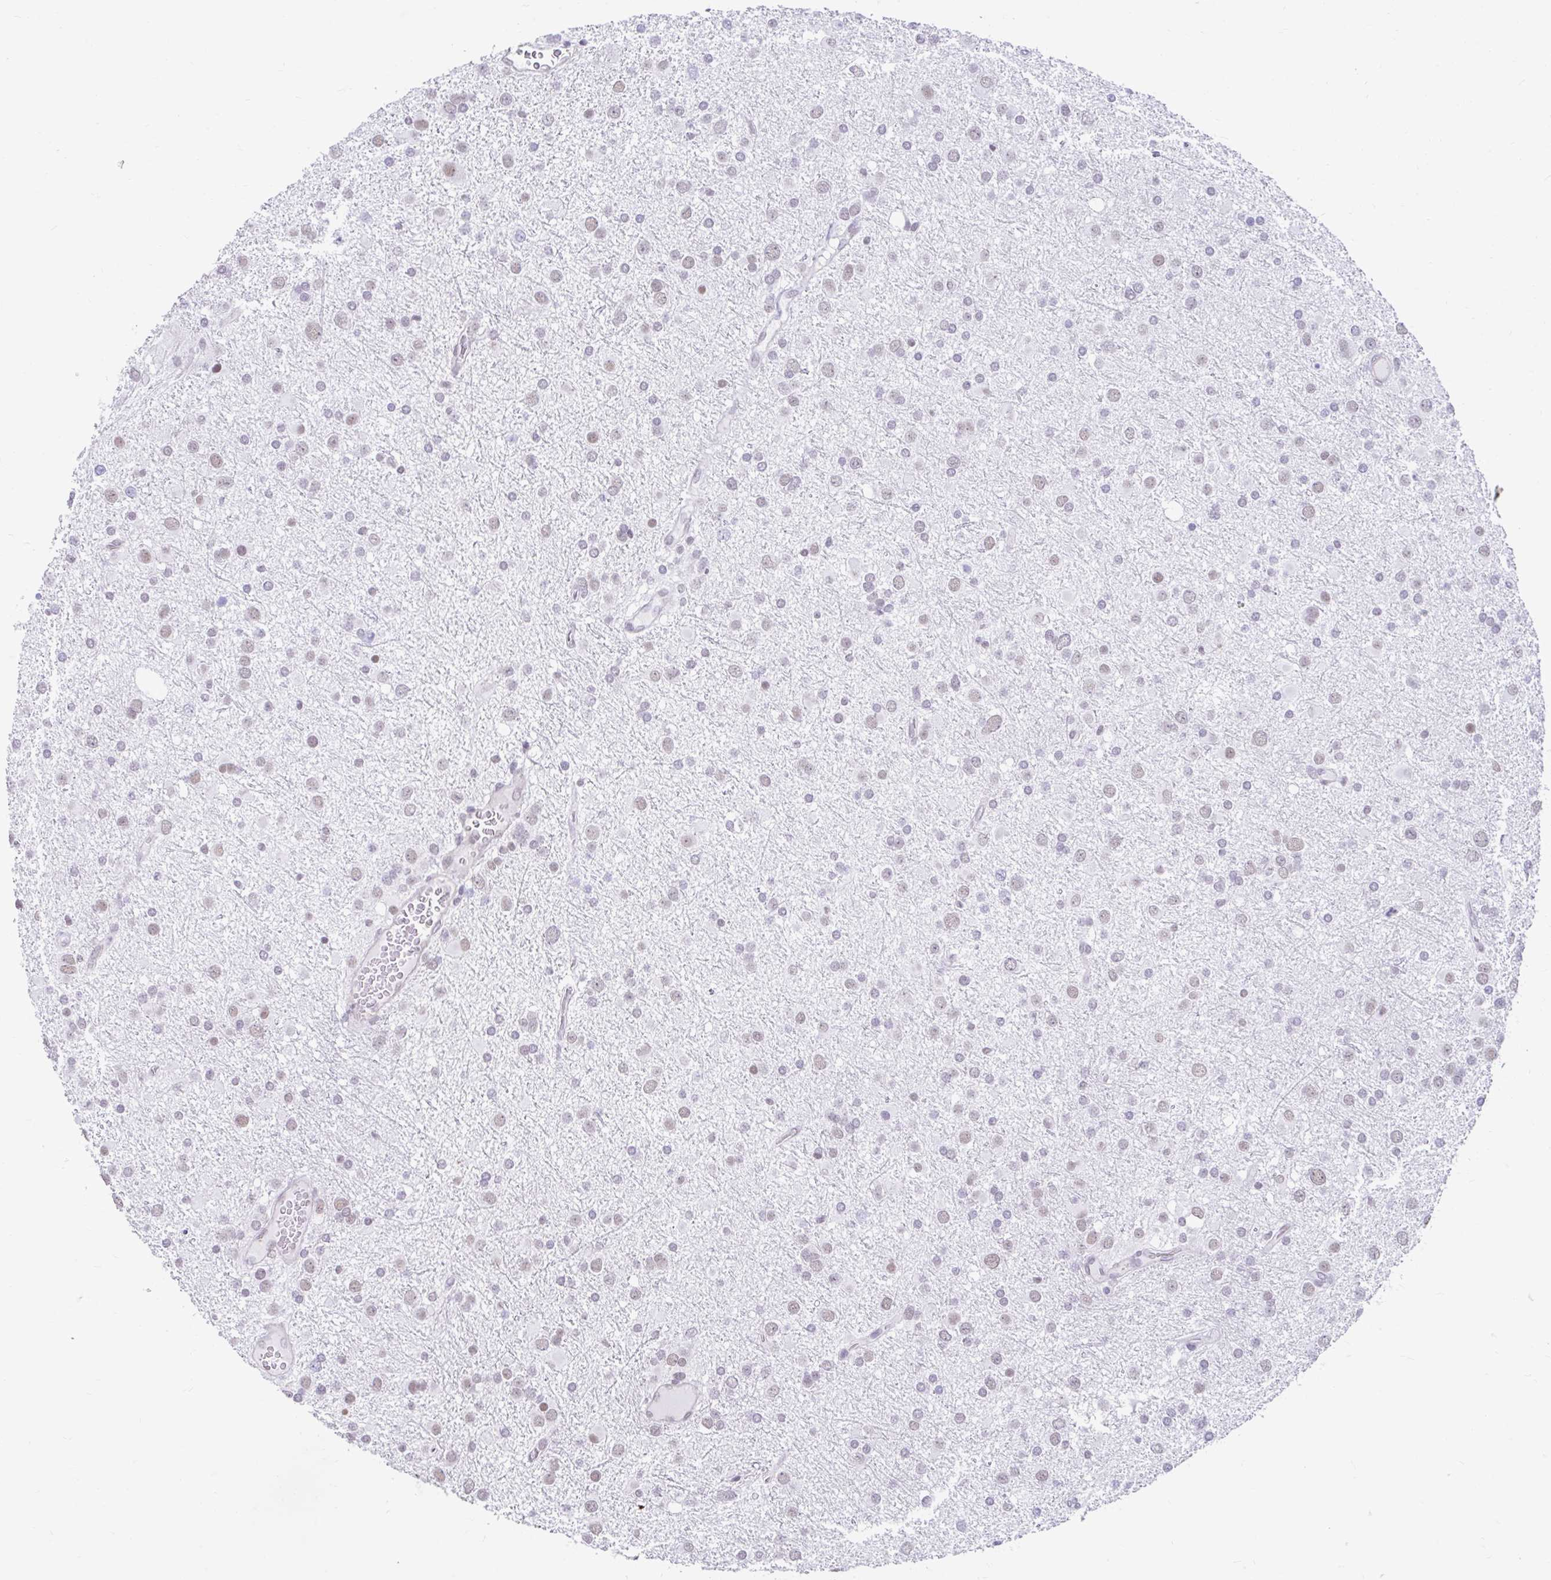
{"staining": {"intensity": "weak", "quantity": "25%-75%", "location": "nuclear"}, "tissue": "glioma", "cell_type": "Tumor cells", "image_type": "cancer", "snomed": [{"axis": "morphology", "description": "Glioma, malignant, Low grade"}, {"axis": "topography", "description": "Brain"}], "caption": "Immunohistochemistry staining of glioma, which displays low levels of weak nuclear staining in about 25%-75% of tumor cells indicating weak nuclear protein staining. The staining was performed using DAB (brown) for protein detection and nuclei were counterstained in hematoxylin (blue).", "gene": "DCAF17", "patient": {"sex": "female", "age": 32}}